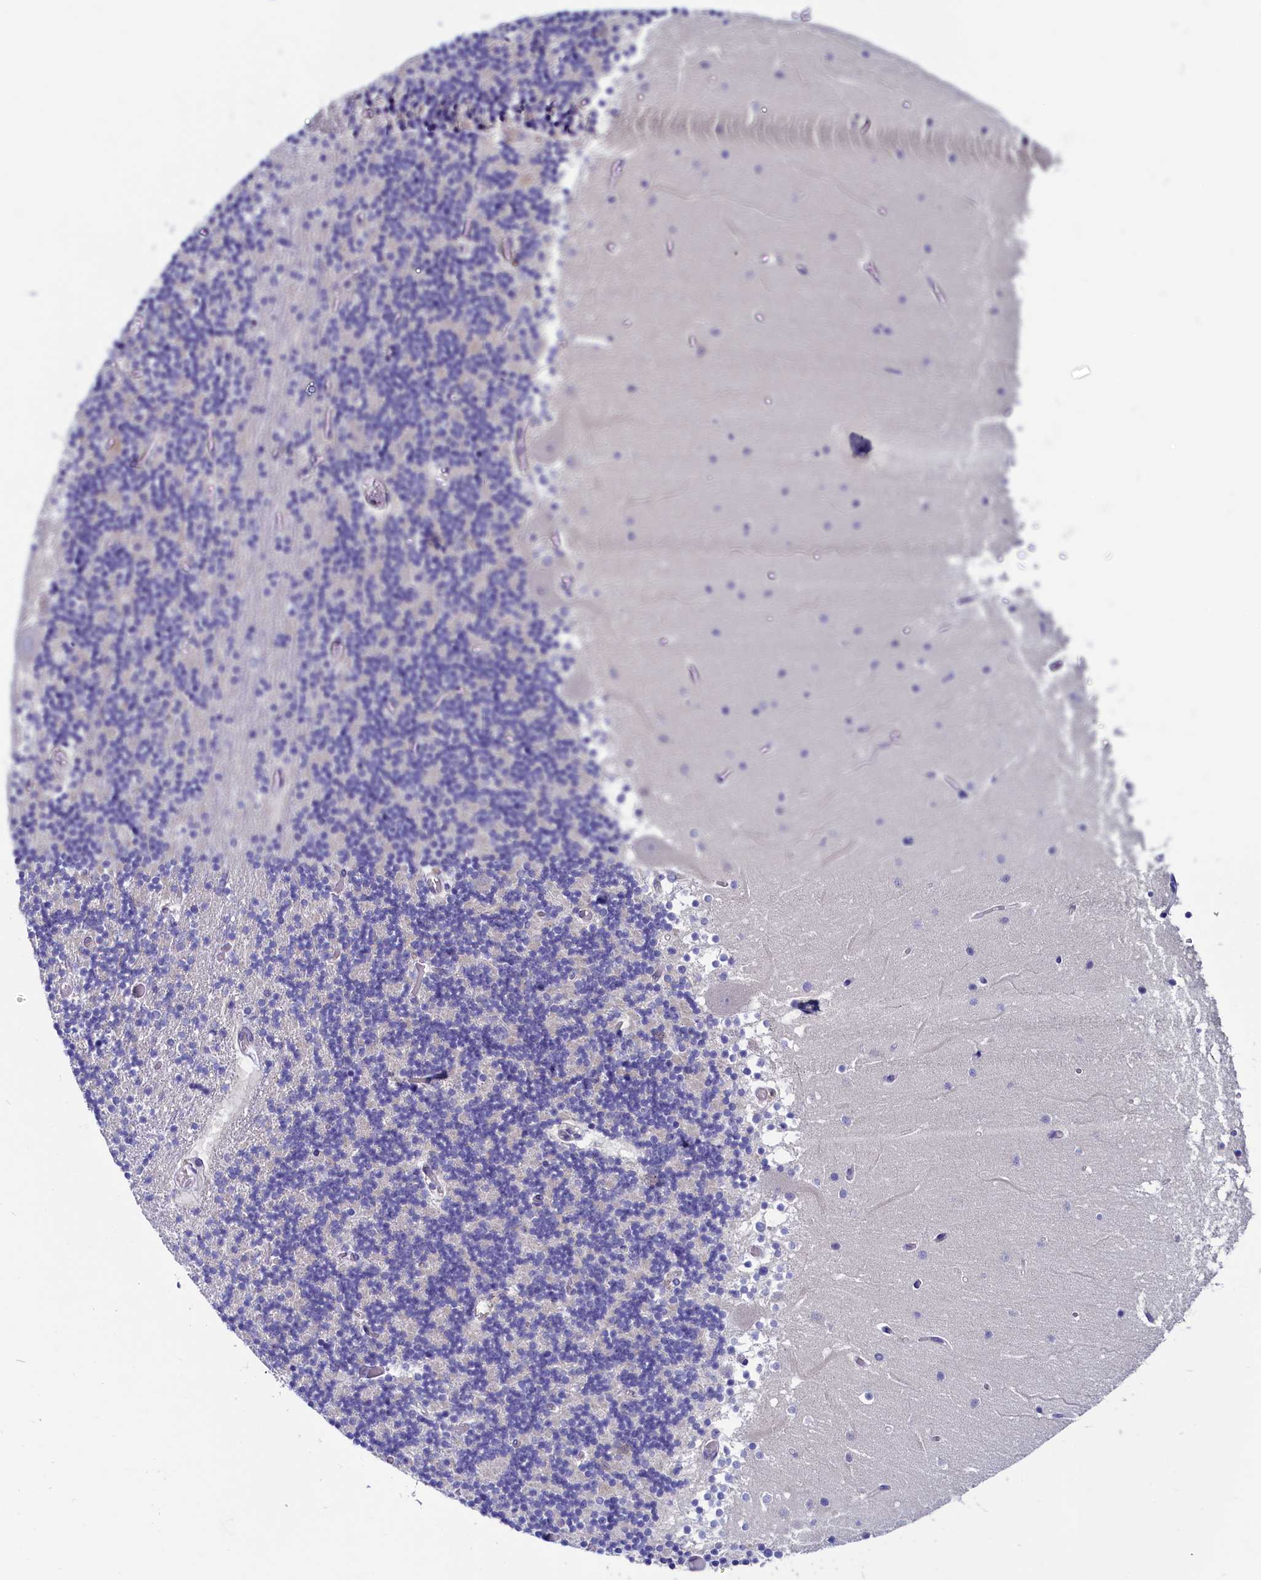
{"staining": {"intensity": "negative", "quantity": "none", "location": "none"}, "tissue": "cerebellum", "cell_type": "Cells in granular layer", "image_type": "normal", "snomed": [{"axis": "morphology", "description": "Normal tissue, NOS"}, {"axis": "topography", "description": "Cerebellum"}], "caption": "Cells in granular layer are negative for brown protein staining in normal cerebellum. (DAB (3,3'-diaminobenzidine) IHC with hematoxylin counter stain).", "gene": "CIAPIN1", "patient": {"sex": "female", "age": 28}}